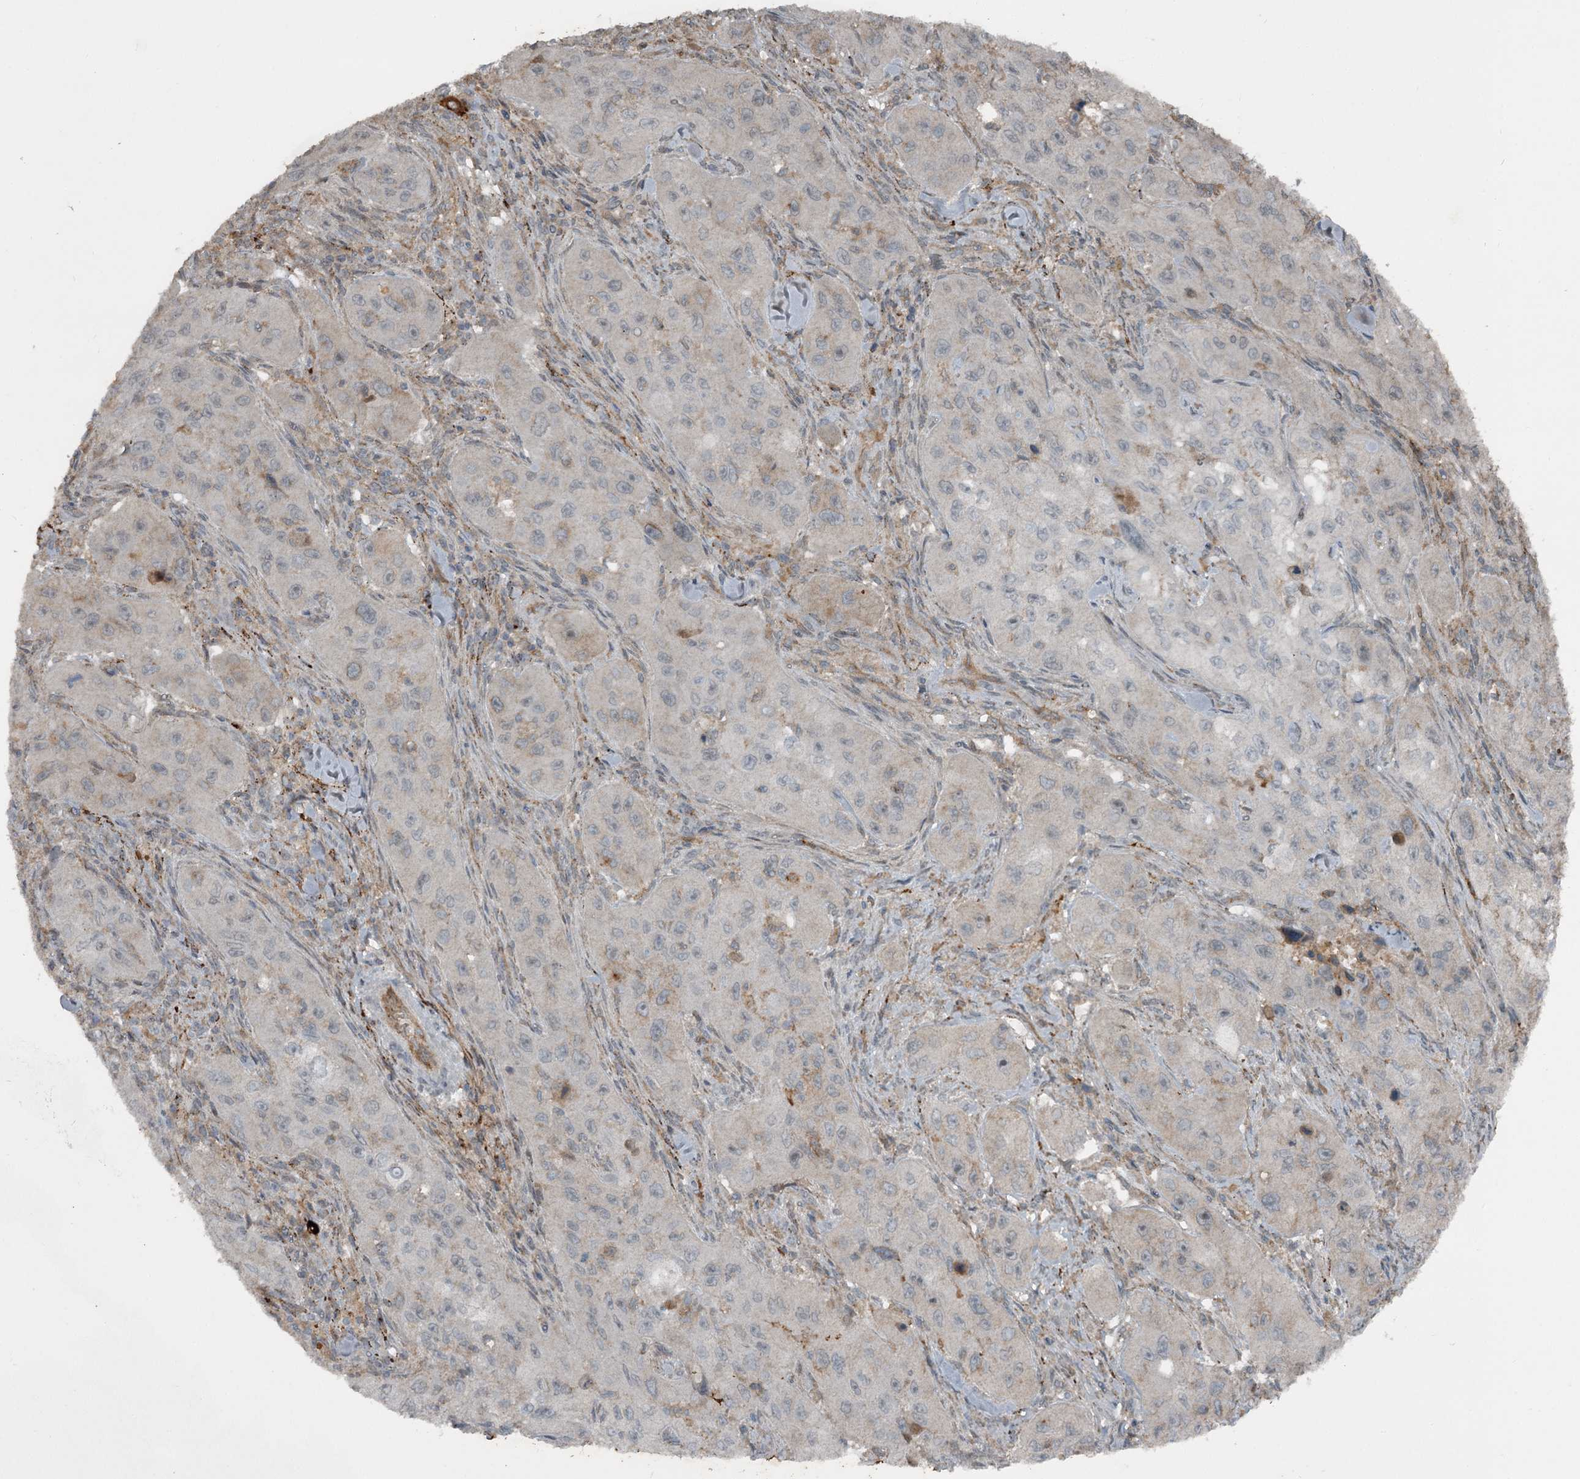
{"staining": {"intensity": "negative", "quantity": "none", "location": "none"}, "tissue": "skin cancer", "cell_type": "Tumor cells", "image_type": "cancer", "snomed": [{"axis": "morphology", "description": "Squamous cell carcinoma, NOS"}, {"axis": "topography", "description": "Skin"}, {"axis": "topography", "description": "Subcutis"}], "caption": "Tumor cells are negative for brown protein staining in skin cancer (squamous cell carcinoma).", "gene": "SLC39A8", "patient": {"sex": "male", "age": 73}}